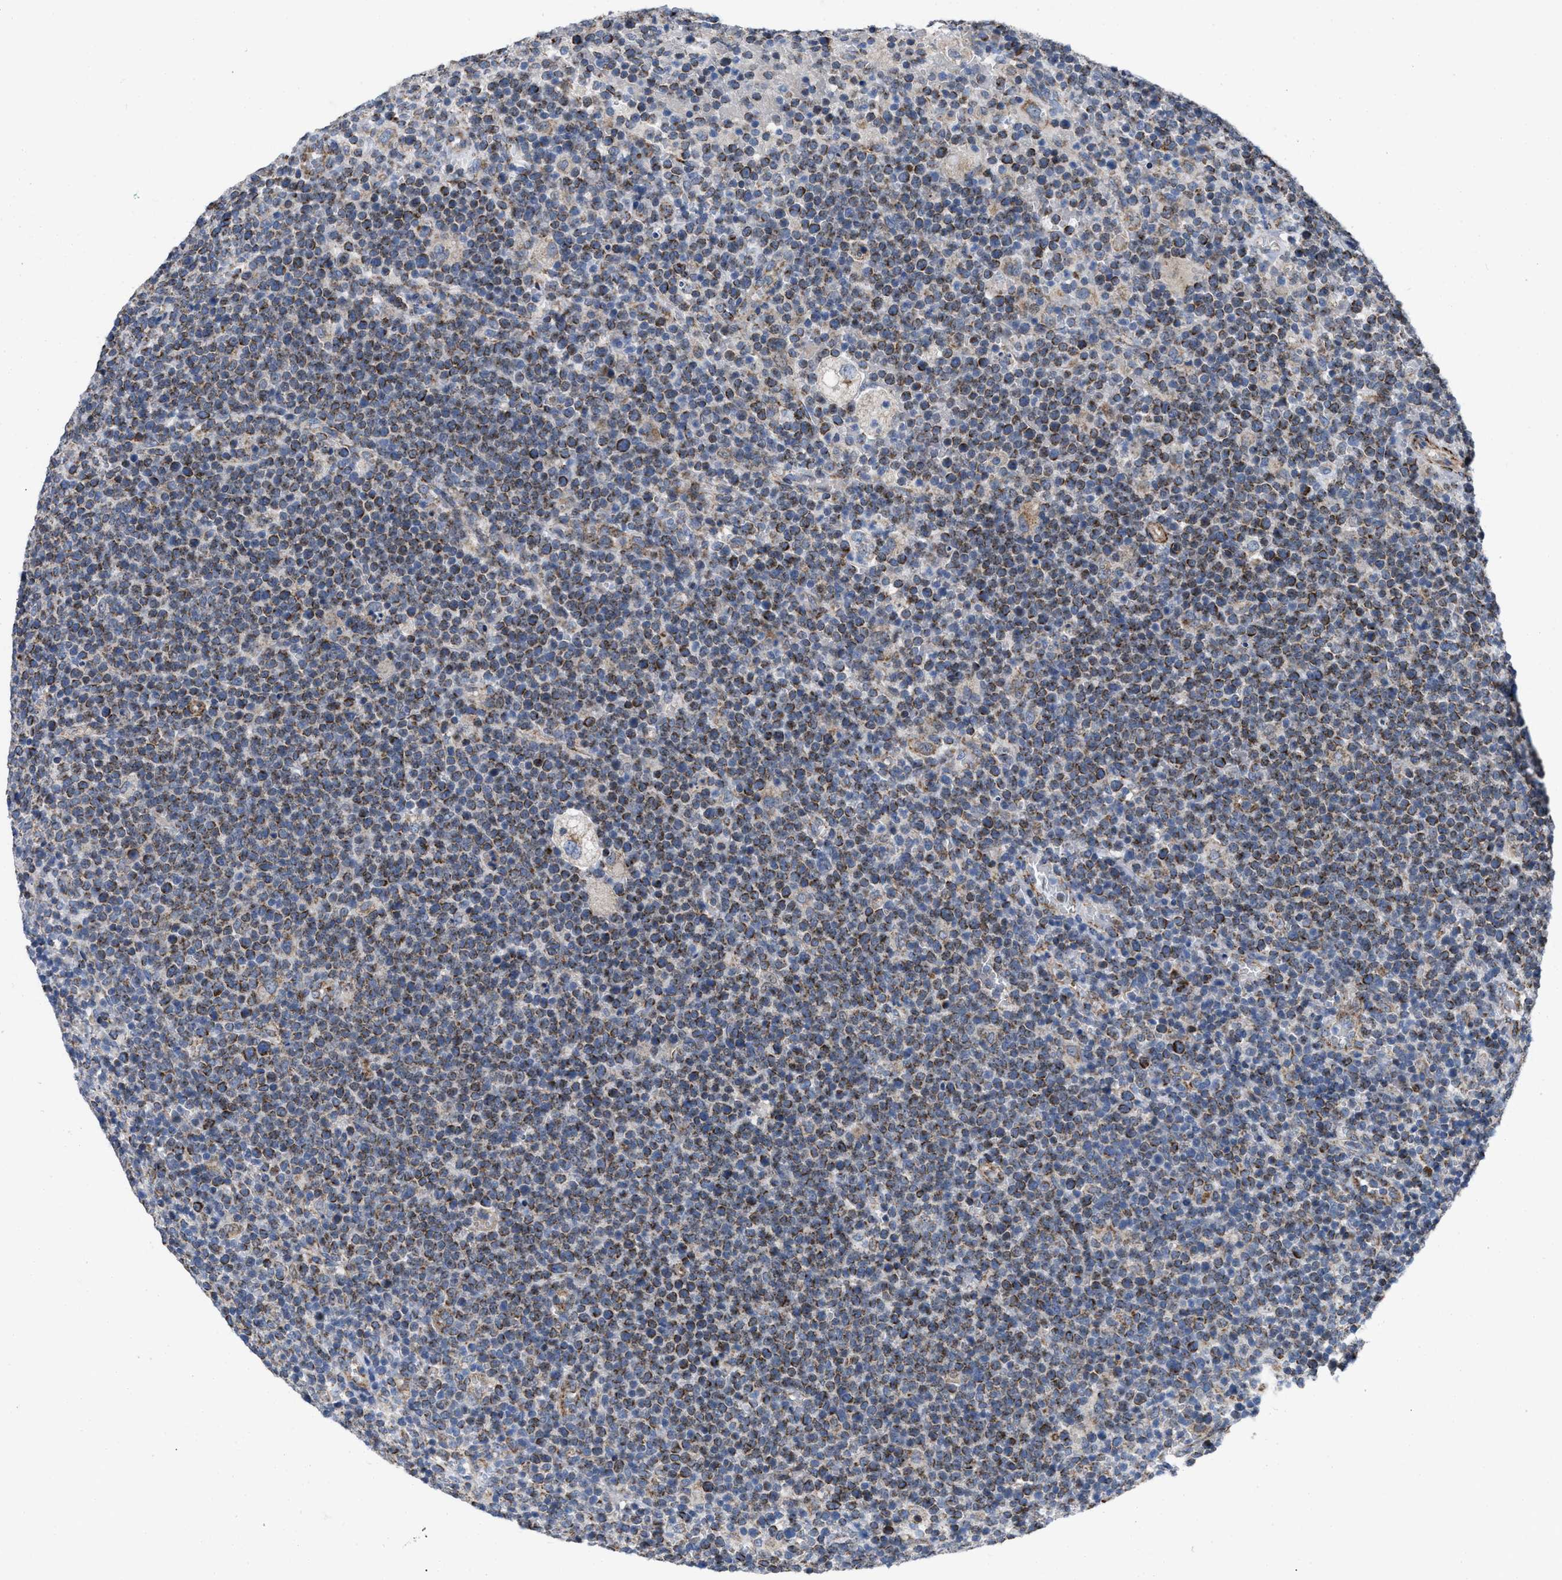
{"staining": {"intensity": "strong", "quantity": ">75%", "location": "cytoplasmic/membranous"}, "tissue": "lymphoma", "cell_type": "Tumor cells", "image_type": "cancer", "snomed": [{"axis": "morphology", "description": "Malignant lymphoma, non-Hodgkin's type, High grade"}, {"axis": "topography", "description": "Lymph node"}], "caption": "Malignant lymphoma, non-Hodgkin's type (high-grade) stained with immunohistochemistry (IHC) reveals strong cytoplasmic/membranous staining in about >75% of tumor cells.", "gene": "AKAP1", "patient": {"sex": "male", "age": 61}}